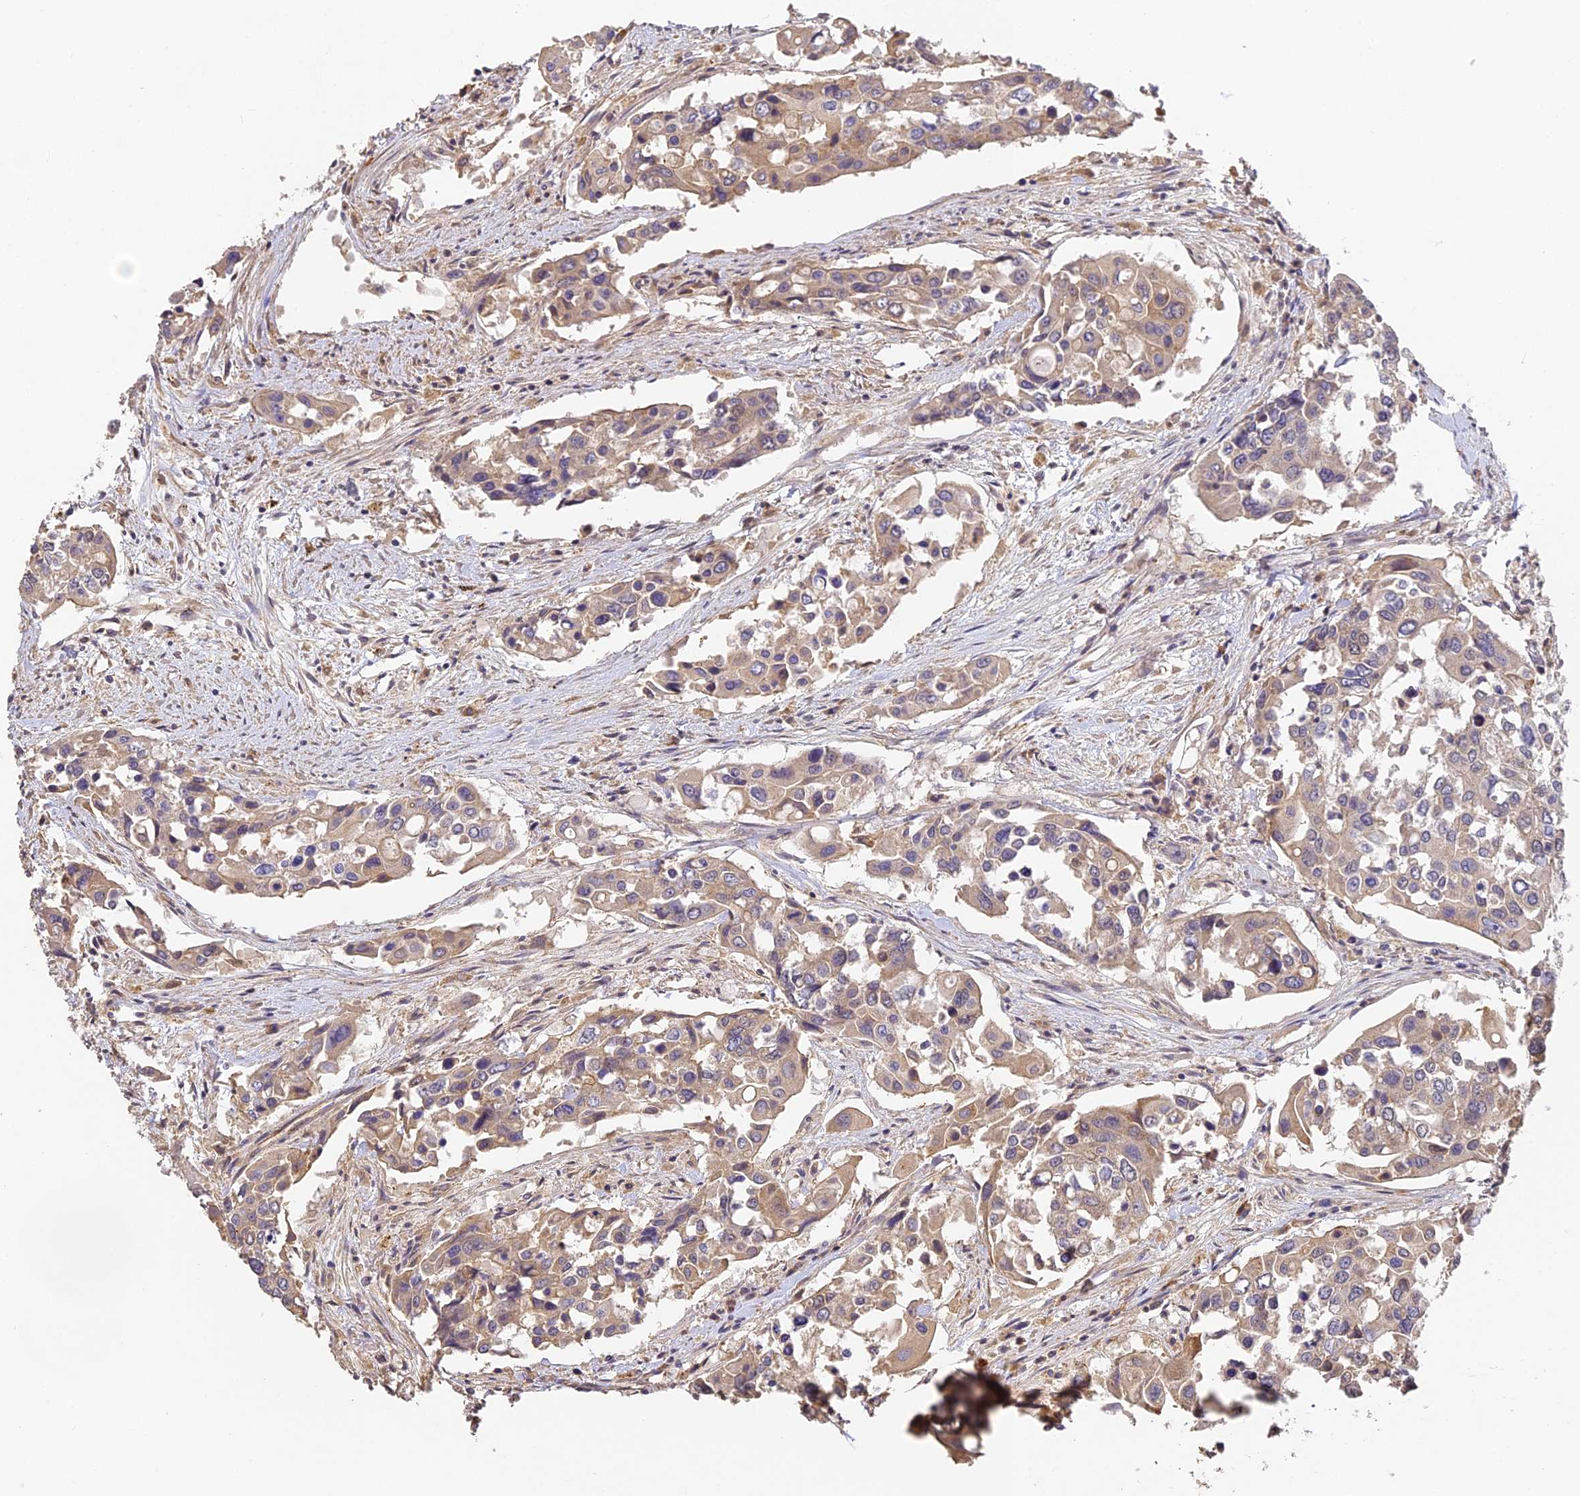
{"staining": {"intensity": "moderate", "quantity": ">75%", "location": "cytoplasmic/membranous,nuclear"}, "tissue": "colorectal cancer", "cell_type": "Tumor cells", "image_type": "cancer", "snomed": [{"axis": "morphology", "description": "Adenocarcinoma, NOS"}, {"axis": "topography", "description": "Colon"}], "caption": "About >75% of tumor cells in human colorectal cancer exhibit moderate cytoplasmic/membranous and nuclear protein positivity as visualized by brown immunohistochemical staining.", "gene": "YAE1", "patient": {"sex": "male", "age": 77}}